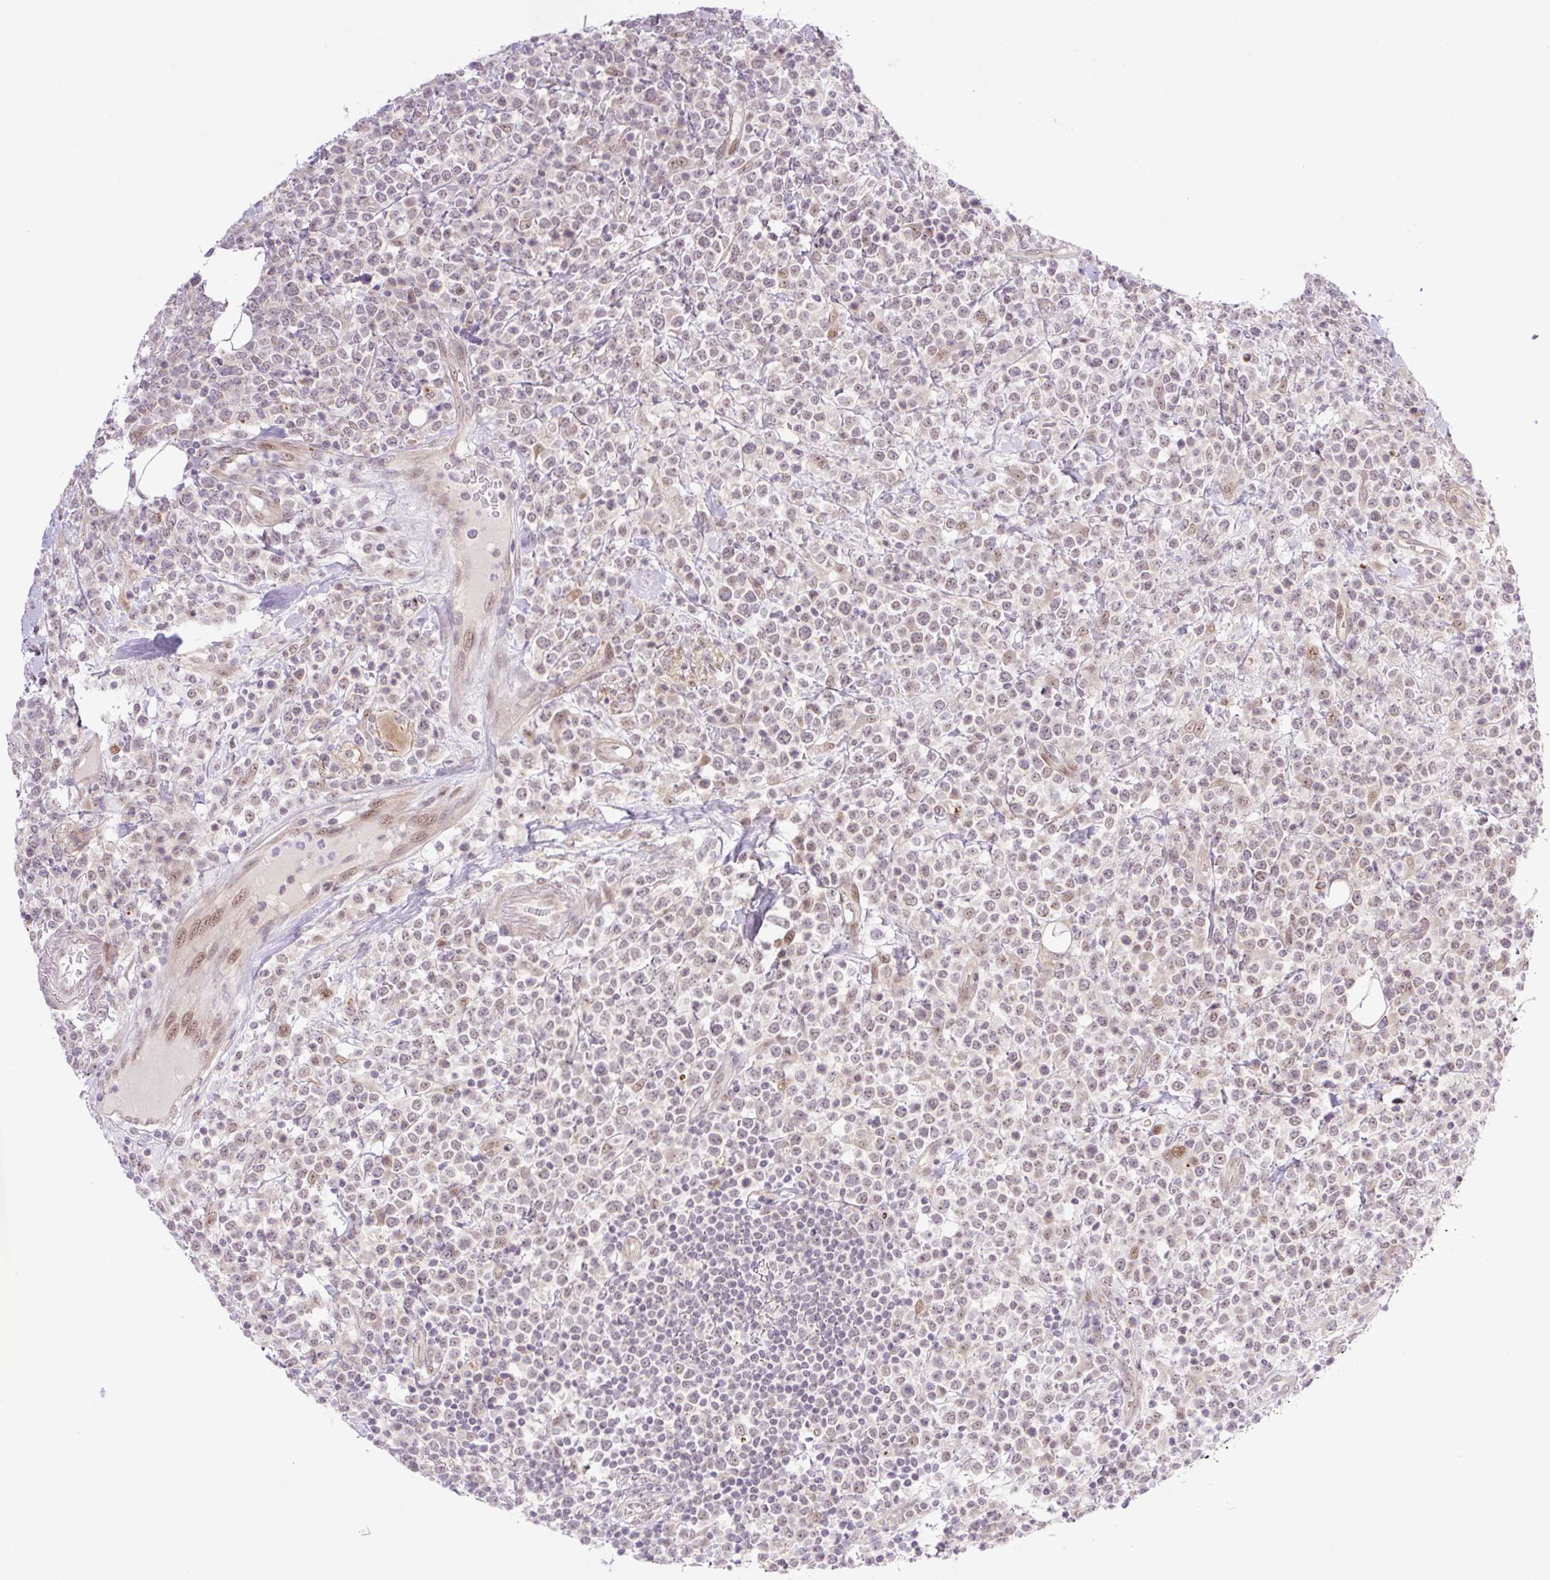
{"staining": {"intensity": "weak", "quantity": "25%-75%", "location": "nuclear"}, "tissue": "lymphoma", "cell_type": "Tumor cells", "image_type": "cancer", "snomed": [{"axis": "morphology", "description": "Malignant lymphoma, non-Hodgkin's type, High grade"}, {"axis": "topography", "description": "Colon"}], "caption": "High-grade malignant lymphoma, non-Hodgkin's type stained for a protein displays weak nuclear positivity in tumor cells.", "gene": "ICE1", "patient": {"sex": "female", "age": 53}}